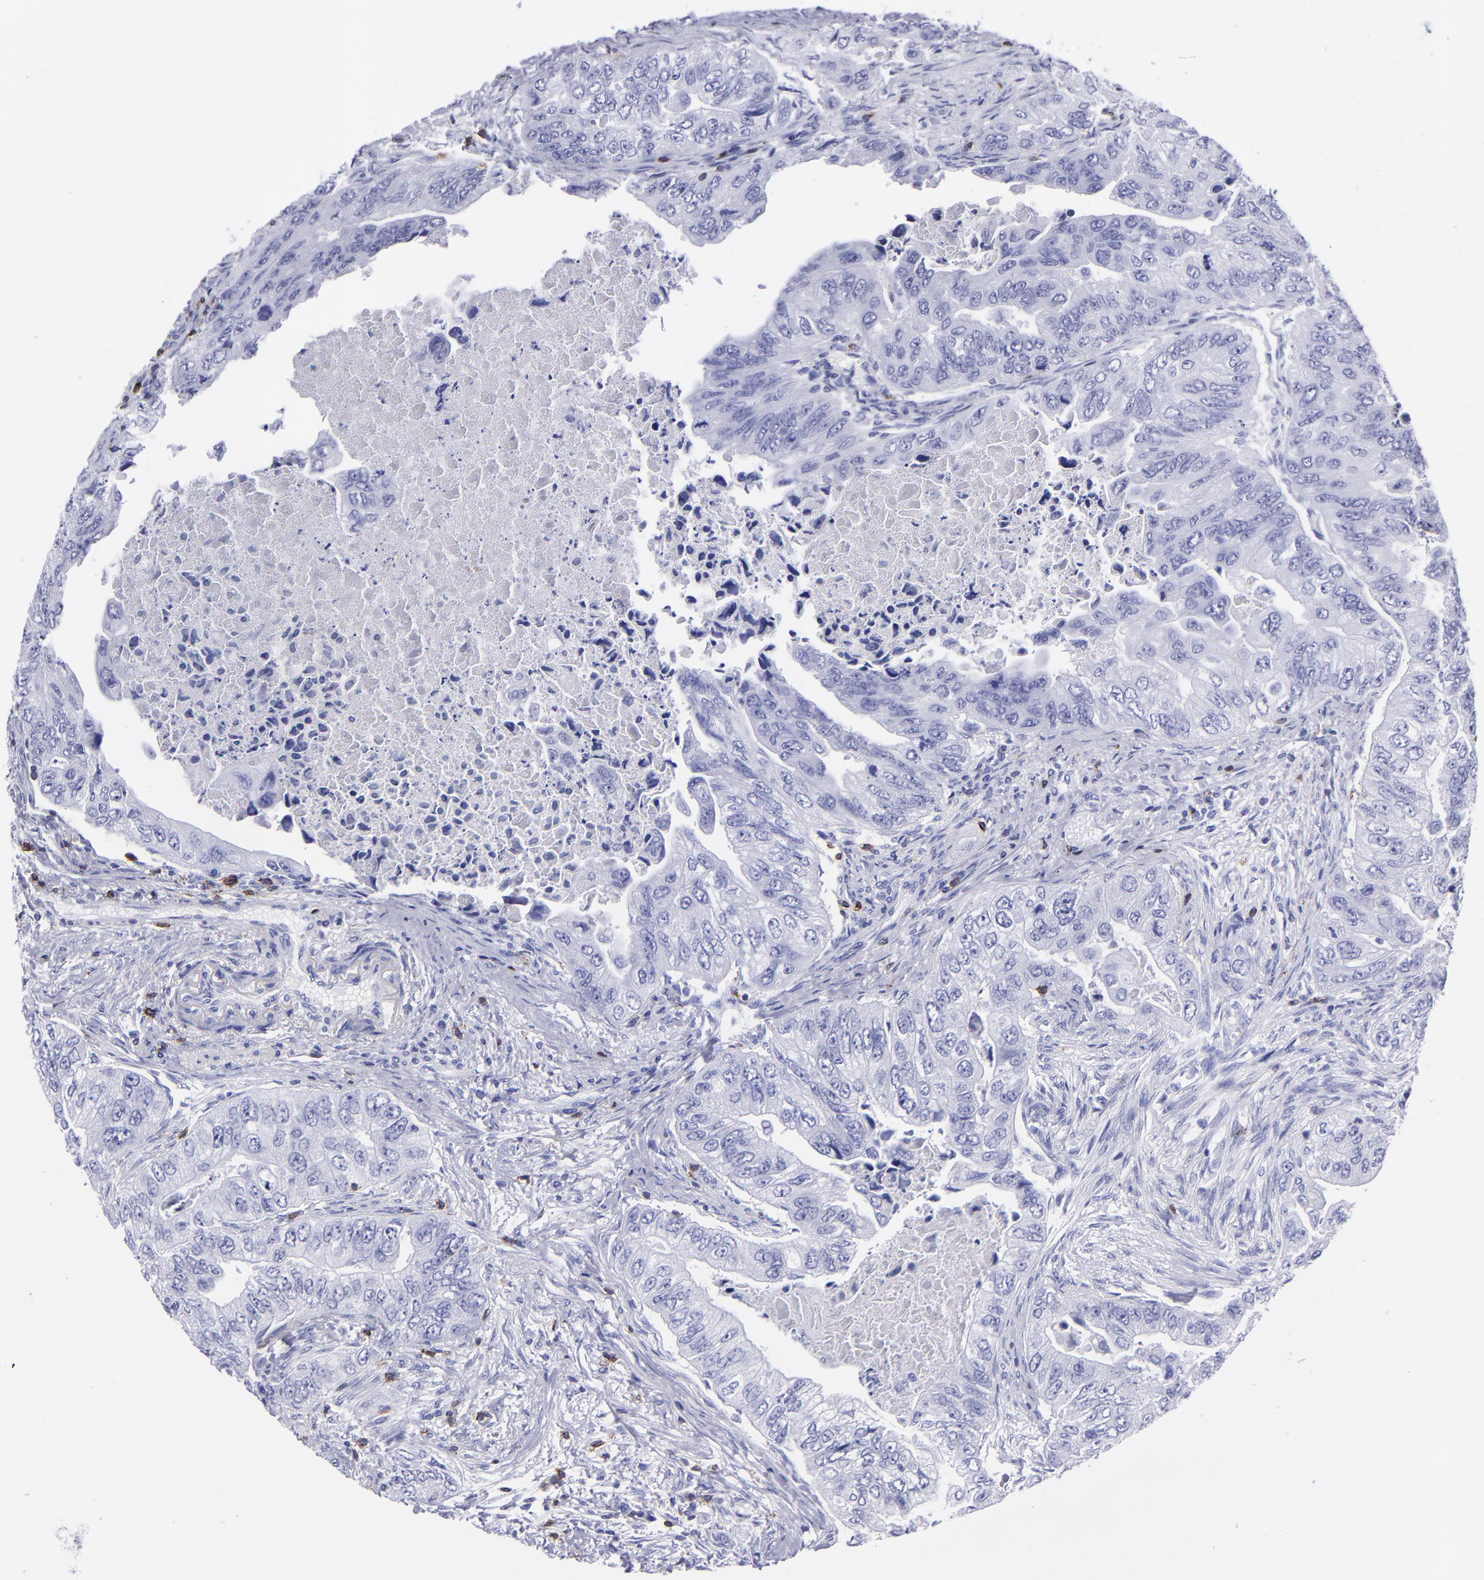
{"staining": {"intensity": "negative", "quantity": "none", "location": "none"}, "tissue": "colorectal cancer", "cell_type": "Tumor cells", "image_type": "cancer", "snomed": [{"axis": "morphology", "description": "Adenocarcinoma, NOS"}, {"axis": "topography", "description": "Colon"}], "caption": "Tumor cells are negative for protein expression in human colorectal cancer (adenocarcinoma). (Brightfield microscopy of DAB immunohistochemistry (IHC) at high magnification).", "gene": "CD6", "patient": {"sex": "female", "age": 11}}